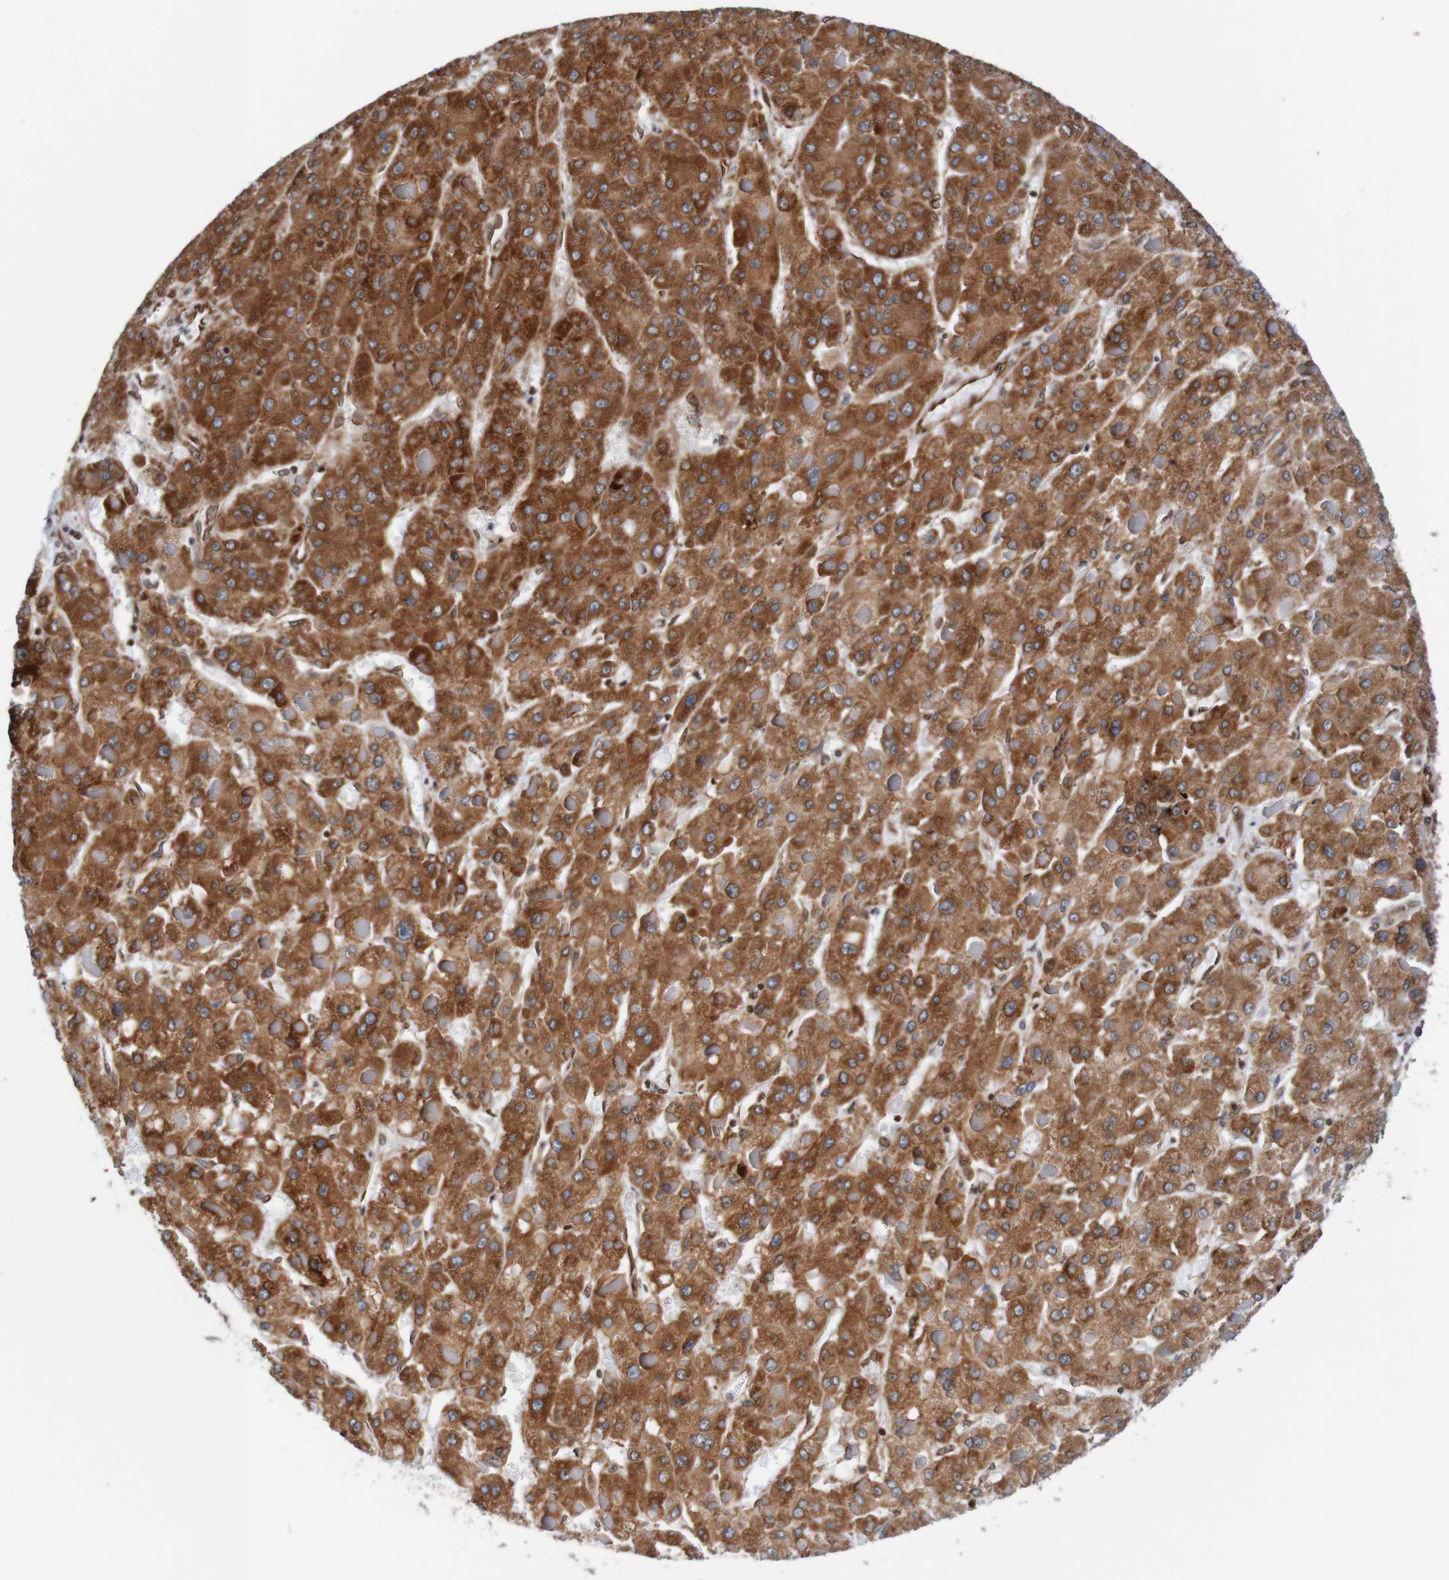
{"staining": {"intensity": "strong", "quantity": ">75%", "location": "cytoplasmic/membranous,nuclear"}, "tissue": "liver cancer", "cell_type": "Tumor cells", "image_type": "cancer", "snomed": [{"axis": "morphology", "description": "Carcinoma, Hepatocellular, NOS"}, {"axis": "topography", "description": "Liver"}], "caption": "Protein expression analysis of liver hepatocellular carcinoma demonstrates strong cytoplasmic/membranous and nuclear staining in about >75% of tumor cells.", "gene": "TMEM109", "patient": {"sex": "female", "age": 73}}